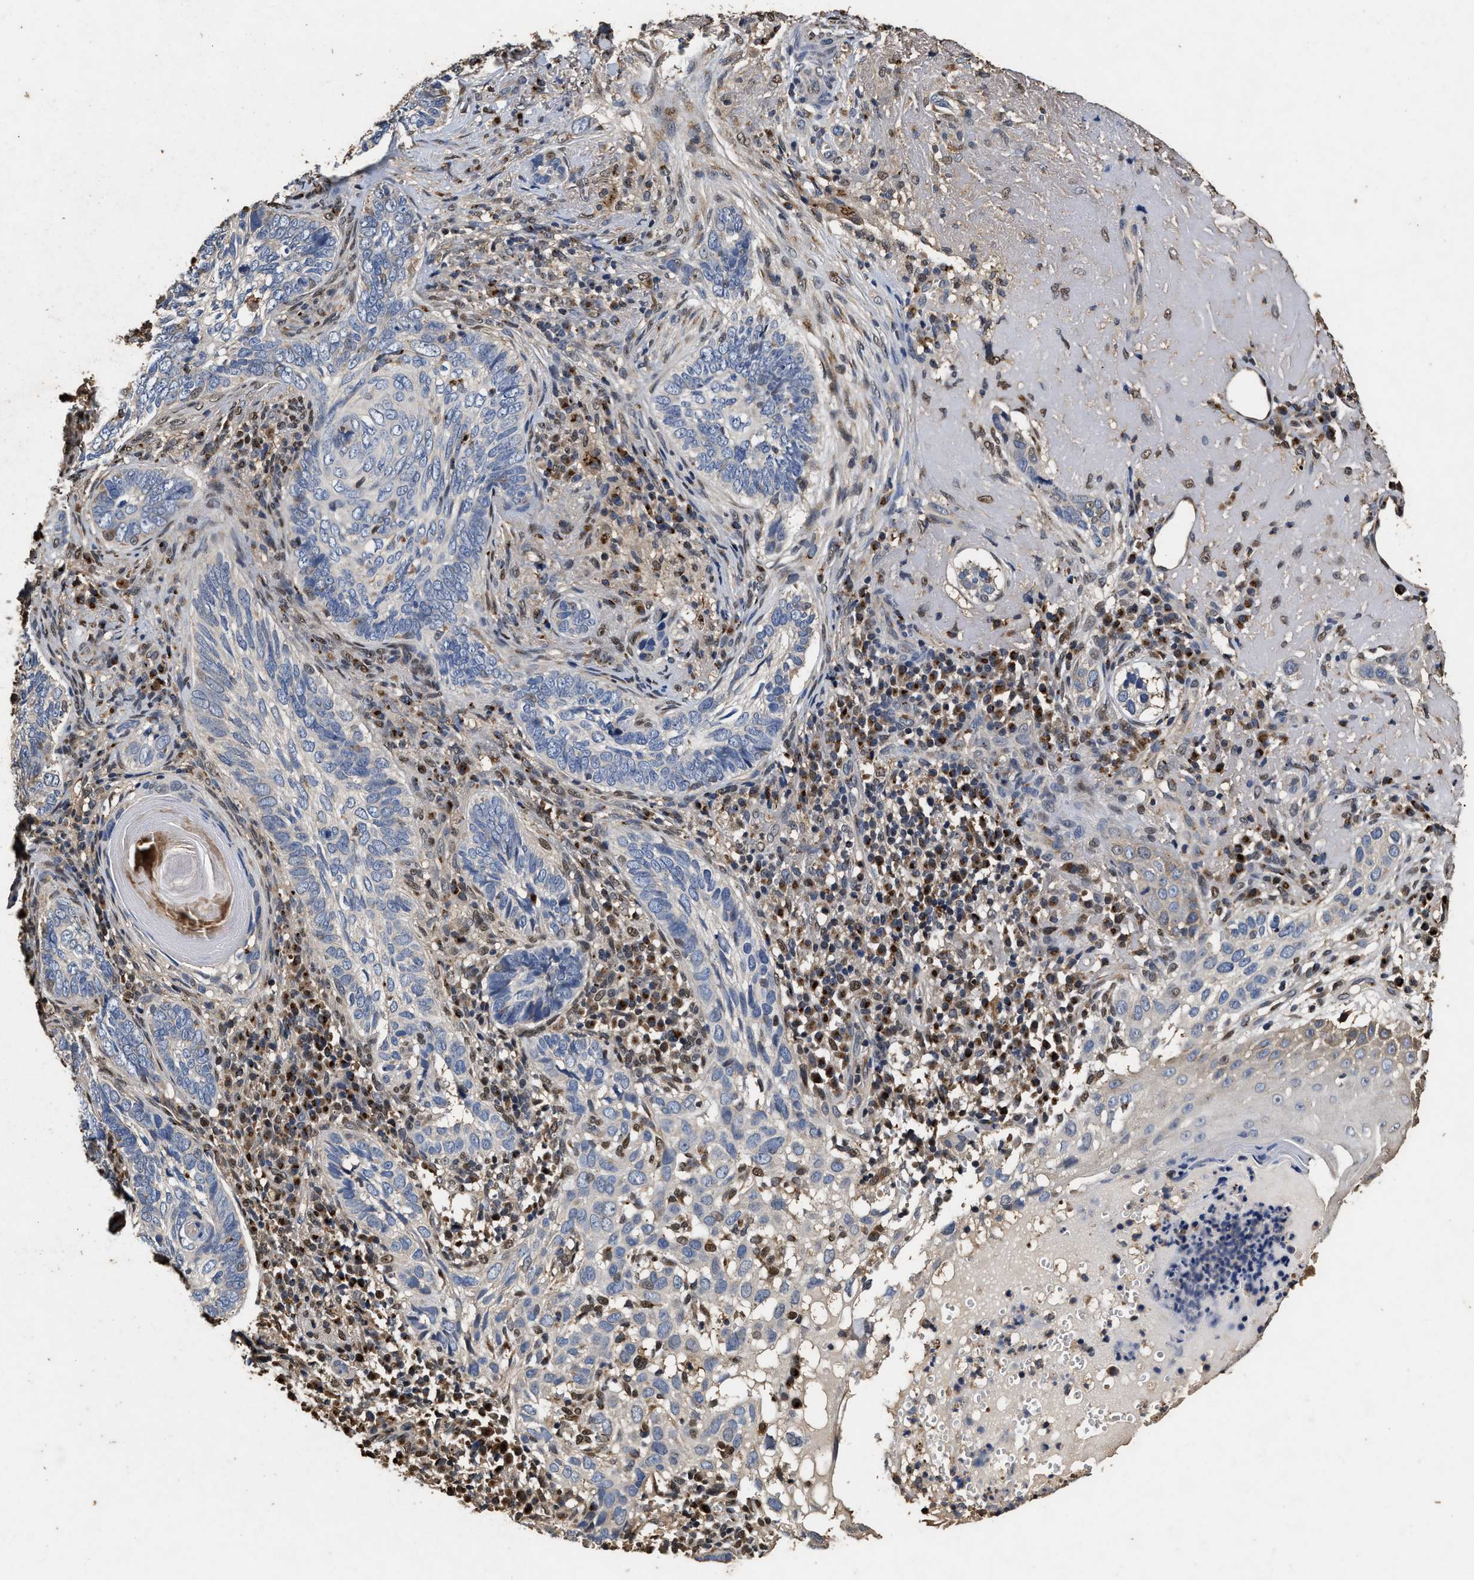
{"staining": {"intensity": "negative", "quantity": "none", "location": "none"}, "tissue": "skin cancer", "cell_type": "Tumor cells", "image_type": "cancer", "snomed": [{"axis": "morphology", "description": "Basal cell carcinoma"}, {"axis": "topography", "description": "Skin"}], "caption": "High power microscopy histopathology image of an IHC micrograph of skin basal cell carcinoma, revealing no significant staining in tumor cells.", "gene": "TPST2", "patient": {"sex": "female", "age": 89}}